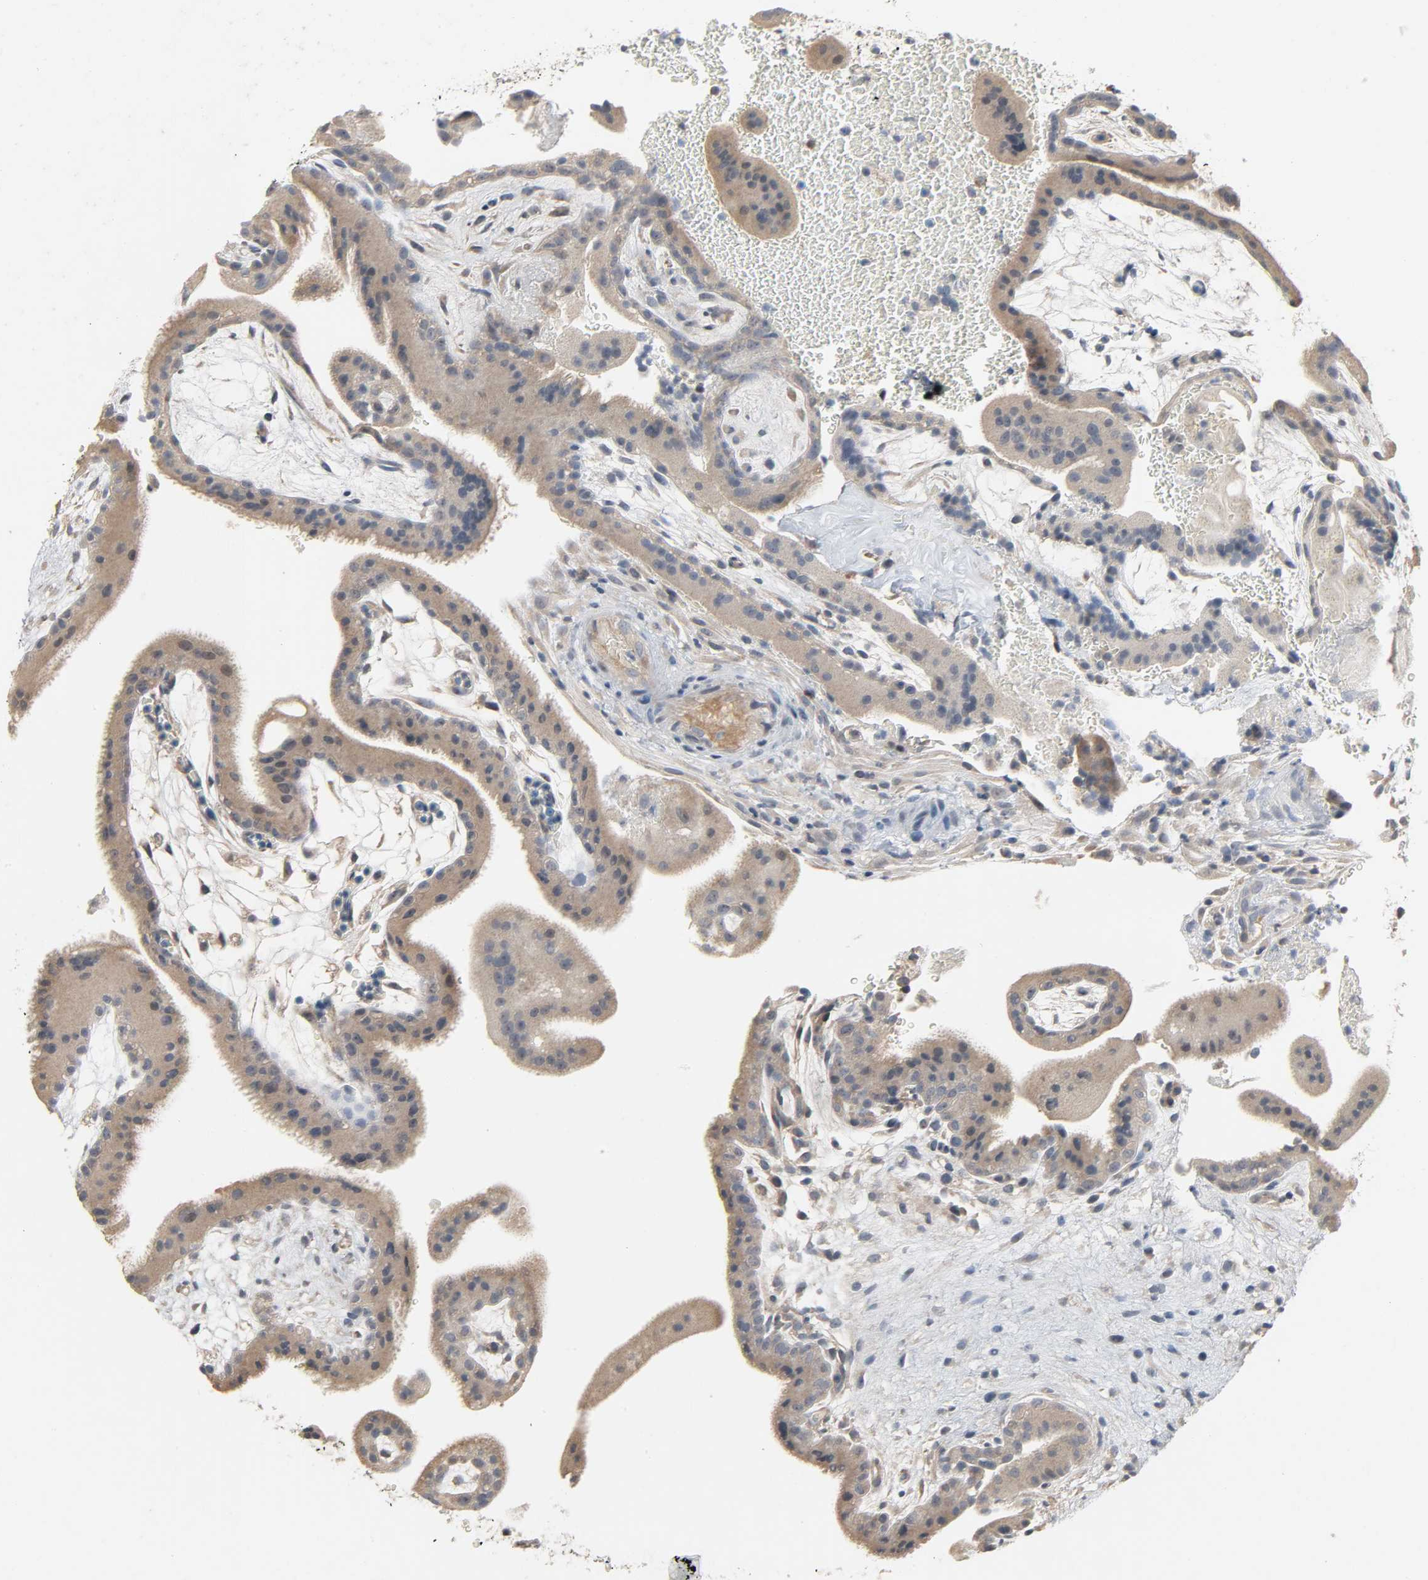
{"staining": {"intensity": "weak", "quantity": ">75%", "location": "cytoplasmic/membranous"}, "tissue": "placenta", "cell_type": "Decidual cells", "image_type": "normal", "snomed": [{"axis": "morphology", "description": "Normal tissue, NOS"}, {"axis": "topography", "description": "Placenta"}], "caption": "About >75% of decidual cells in benign placenta display weak cytoplasmic/membranous protein expression as visualized by brown immunohistochemical staining.", "gene": "CD4", "patient": {"sex": "female", "age": 19}}